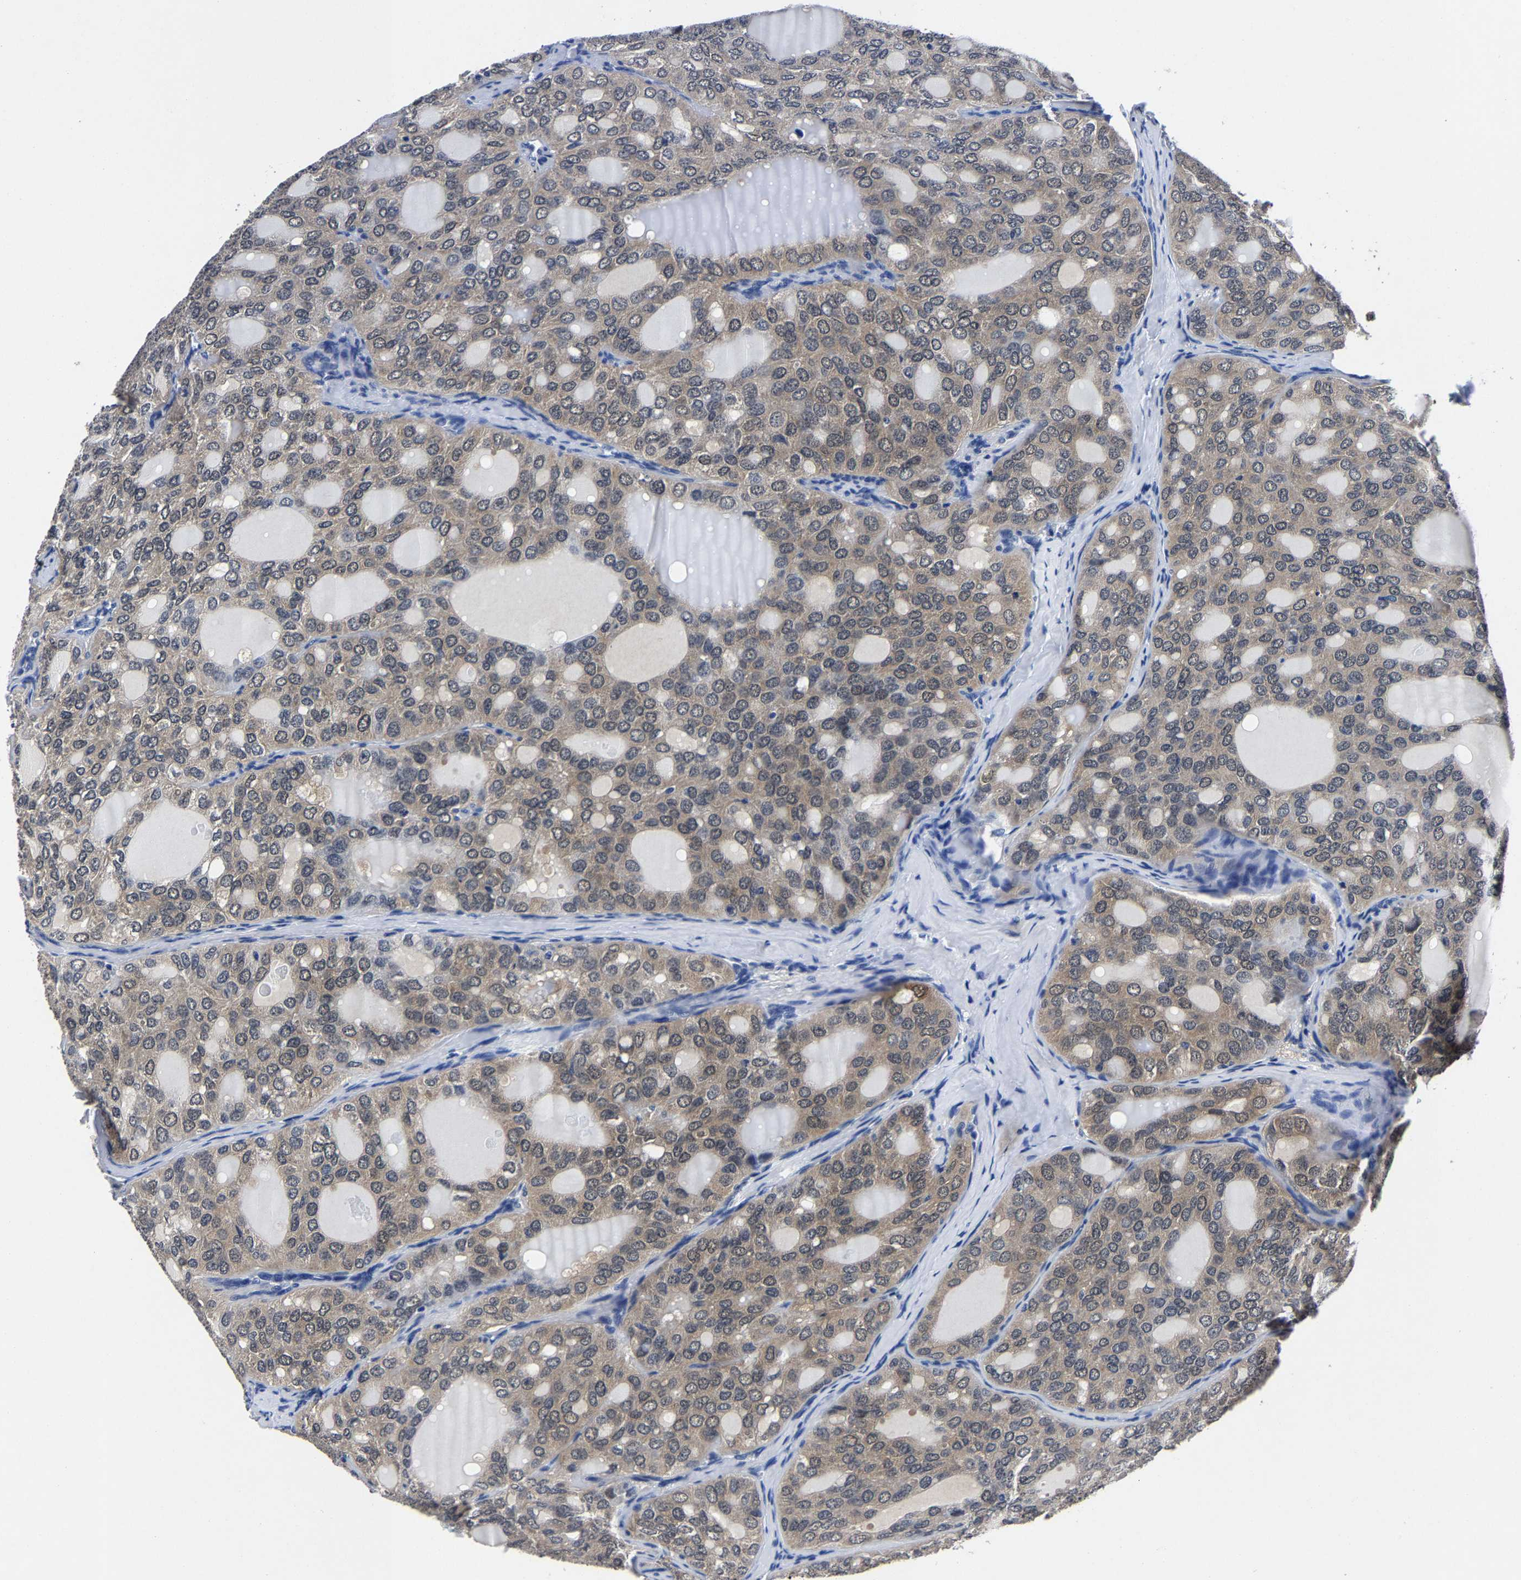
{"staining": {"intensity": "weak", "quantity": "<25%", "location": "cytoplasmic/membranous"}, "tissue": "thyroid cancer", "cell_type": "Tumor cells", "image_type": "cancer", "snomed": [{"axis": "morphology", "description": "Follicular adenoma carcinoma, NOS"}, {"axis": "topography", "description": "Thyroid gland"}], "caption": "The IHC histopathology image has no significant positivity in tumor cells of thyroid cancer (follicular adenoma carcinoma) tissue. (DAB IHC with hematoxylin counter stain).", "gene": "PSPH", "patient": {"sex": "male", "age": 75}}